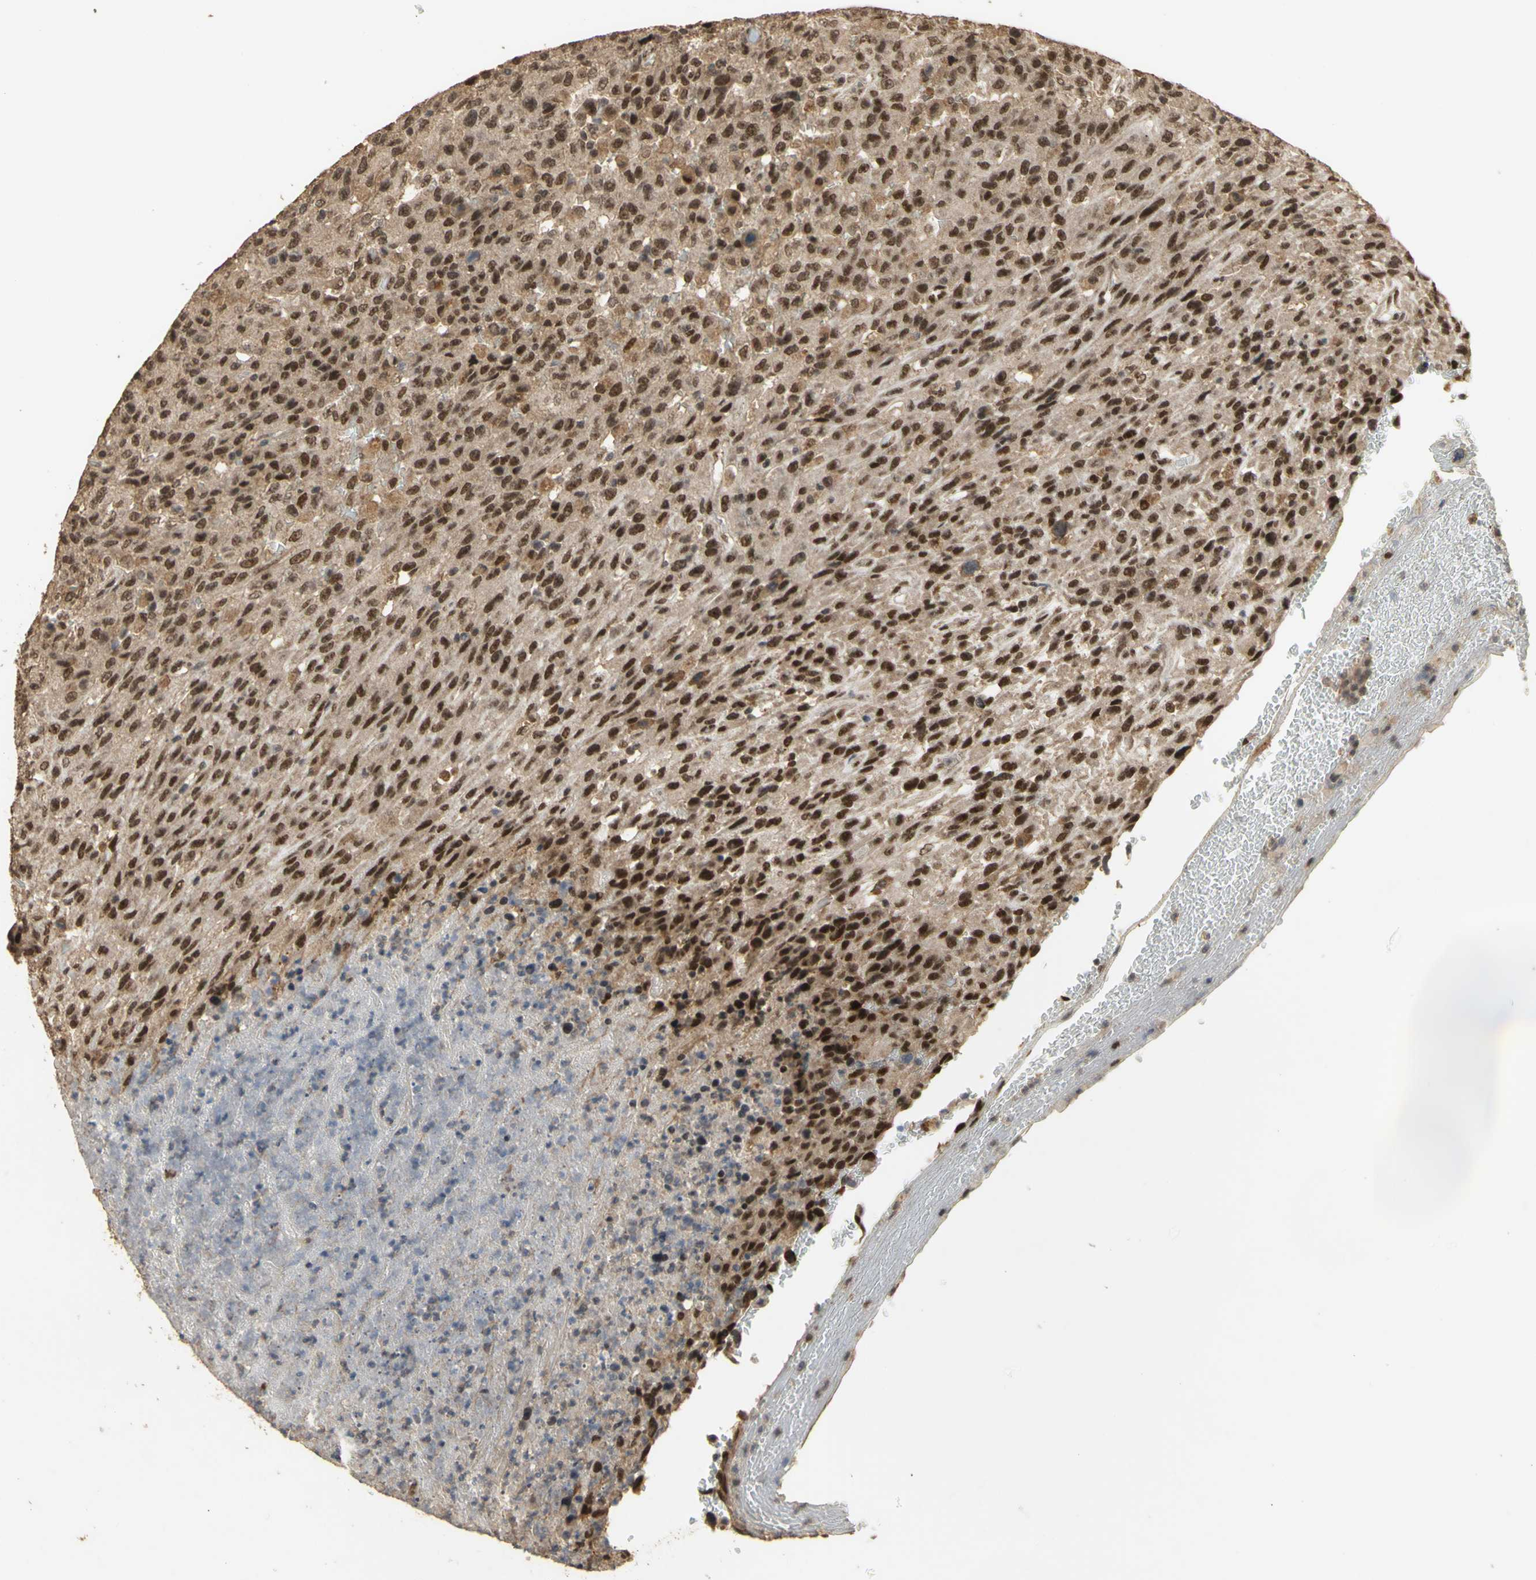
{"staining": {"intensity": "strong", "quantity": ">75%", "location": "cytoplasmic/membranous,nuclear"}, "tissue": "urothelial cancer", "cell_type": "Tumor cells", "image_type": "cancer", "snomed": [{"axis": "morphology", "description": "Urothelial carcinoma, High grade"}, {"axis": "topography", "description": "Urinary bladder"}], "caption": "Strong cytoplasmic/membranous and nuclear protein staining is appreciated in about >75% of tumor cells in urothelial carcinoma (high-grade).", "gene": "GTF2E2", "patient": {"sex": "male", "age": 66}}